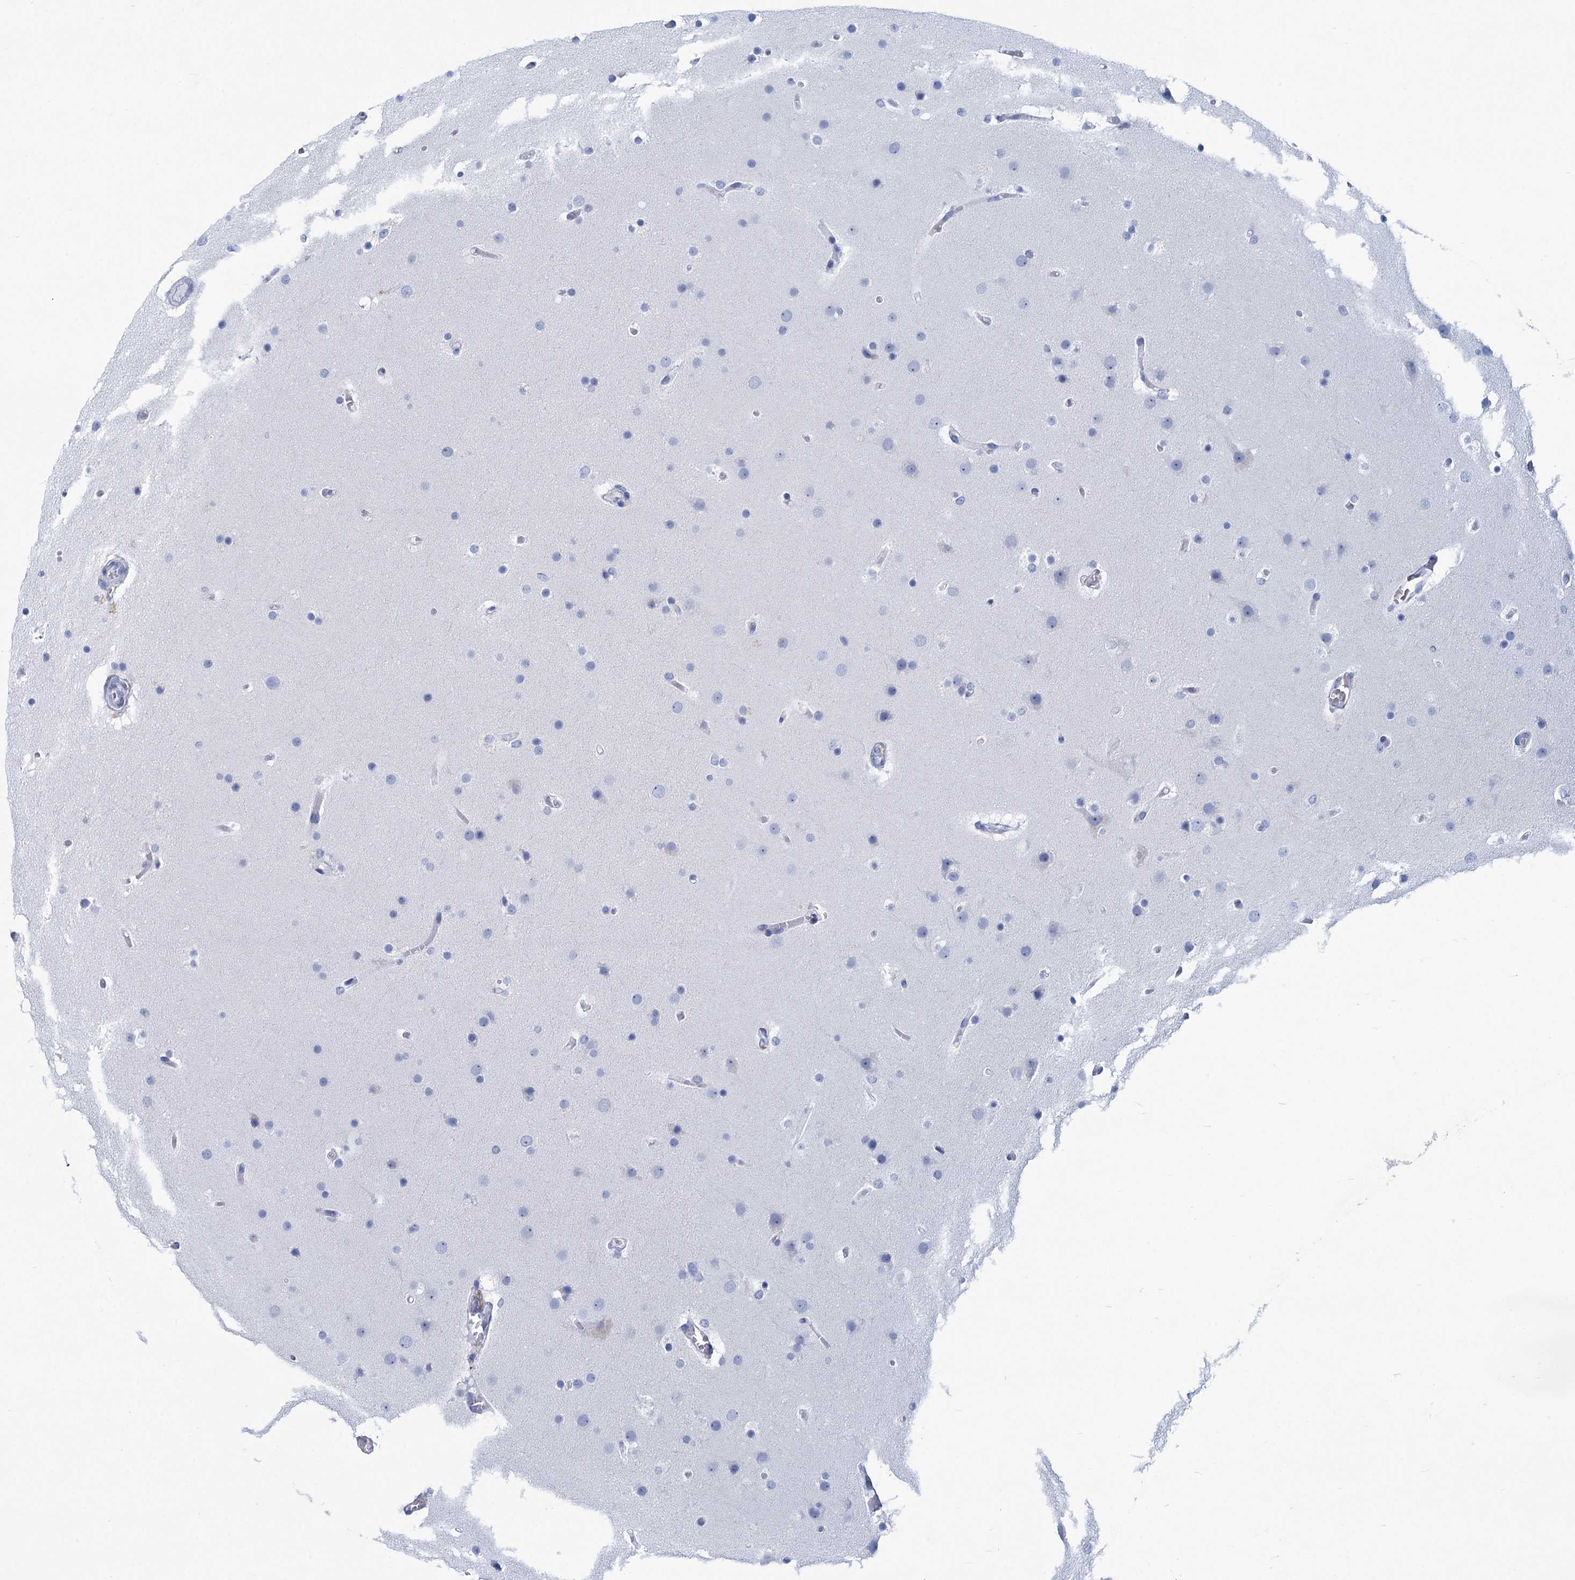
{"staining": {"intensity": "negative", "quantity": "none", "location": "none"}, "tissue": "glioma", "cell_type": "Tumor cells", "image_type": "cancer", "snomed": [{"axis": "morphology", "description": "Glioma, malignant, High grade"}, {"axis": "topography", "description": "Cerebral cortex"}], "caption": "Glioma was stained to show a protein in brown. There is no significant expression in tumor cells. (DAB (3,3'-diaminobenzidine) immunohistochemistry, high magnification).", "gene": "HES2", "patient": {"sex": "female", "age": 36}}